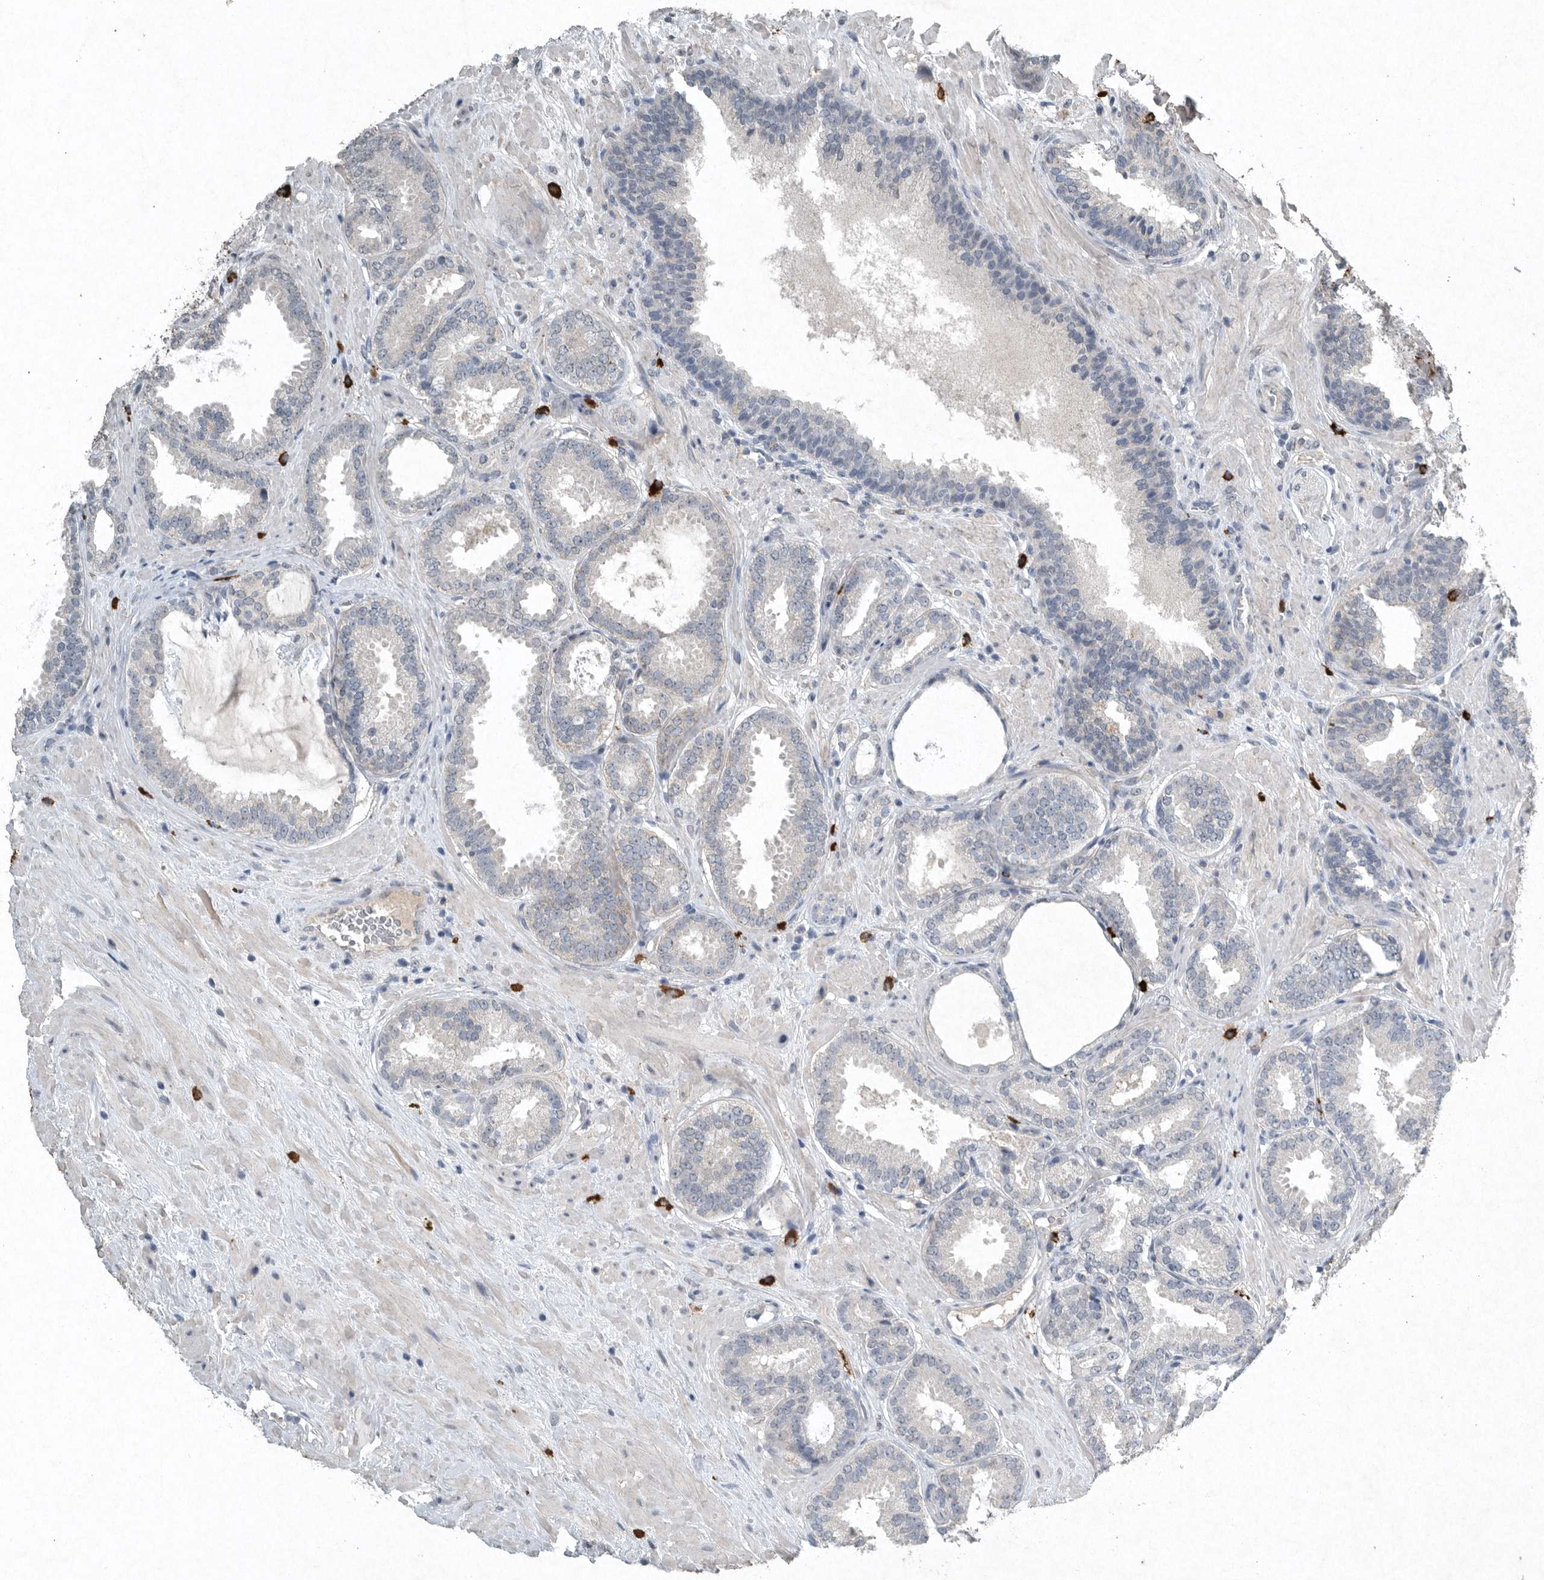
{"staining": {"intensity": "negative", "quantity": "none", "location": "none"}, "tissue": "prostate cancer", "cell_type": "Tumor cells", "image_type": "cancer", "snomed": [{"axis": "morphology", "description": "Adenocarcinoma, Low grade"}, {"axis": "topography", "description": "Prostate"}], "caption": "This is a histopathology image of immunohistochemistry staining of prostate adenocarcinoma (low-grade), which shows no positivity in tumor cells.", "gene": "IL20", "patient": {"sex": "male", "age": 71}}